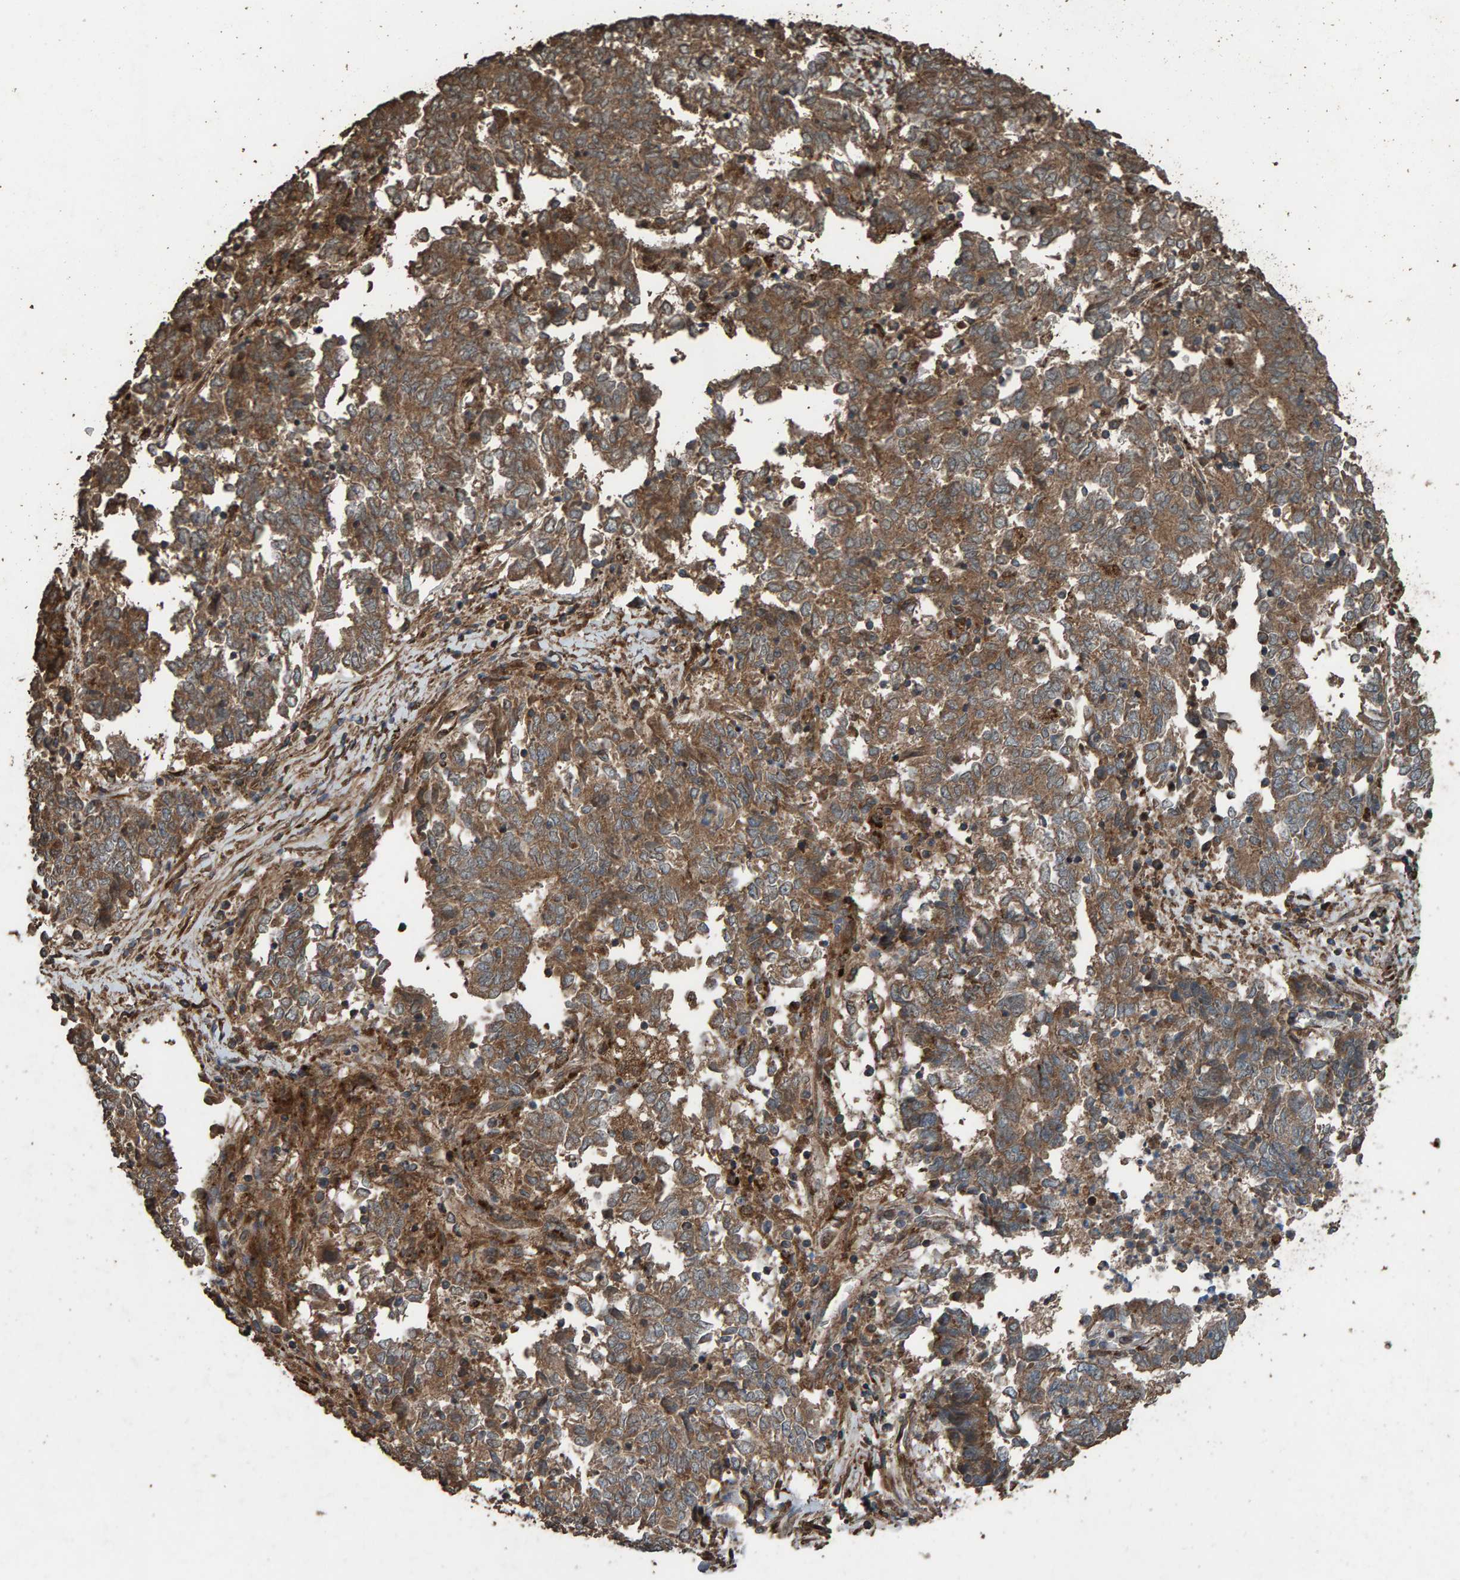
{"staining": {"intensity": "moderate", "quantity": ">75%", "location": "cytoplasmic/membranous"}, "tissue": "endometrial cancer", "cell_type": "Tumor cells", "image_type": "cancer", "snomed": [{"axis": "morphology", "description": "Adenocarcinoma, NOS"}, {"axis": "topography", "description": "Endometrium"}], "caption": "Immunohistochemical staining of endometrial cancer demonstrates medium levels of moderate cytoplasmic/membranous staining in about >75% of tumor cells.", "gene": "DUS1L", "patient": {"sex": "female", "age": 80}}